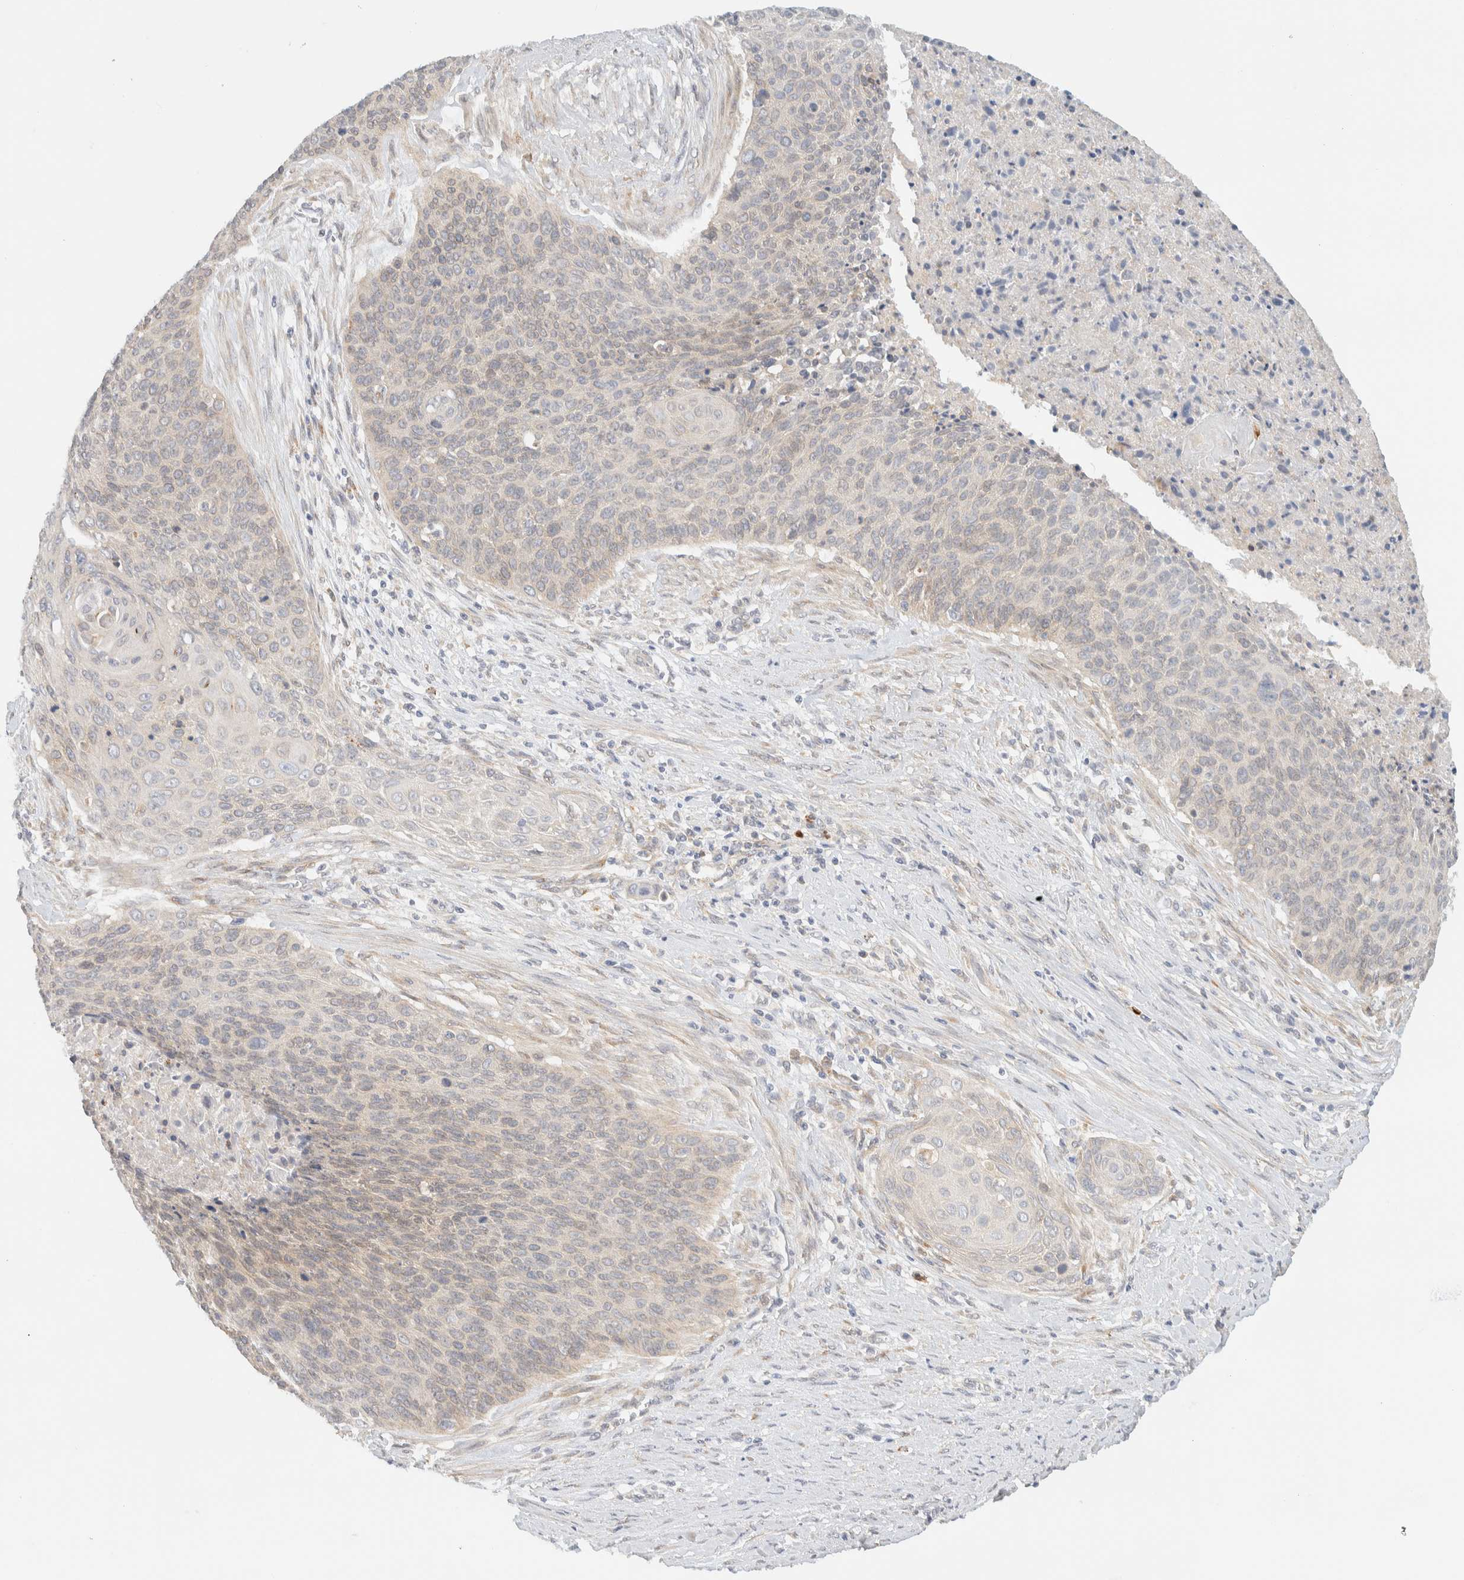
{"staining": {"intensity": "weak", "quantity": "<25%", "location": "cytoplasmic/membranous"}, "tissue": "cervical cancer", "cell_type": "Tumor cells", "image_type": "cancer", "snomed": [{"axis": "morphology", "description": "Squamous cell carcinoma, NOS"}, {"axis": "topography", "description": "Cervix"}], "caption": "This image is of cervical cancer stained with immunohistochemistry to label a protein in brown with the nuclei are counter-stained blue. There is no staining in tumor cells. Brightfield microscopy of immunohistochemistry stained with DAB (brown) and hematoxylin (blue), captured at high magnification.", "gene": "NT5C", "patient": {"sex": "female", "age": 55}}